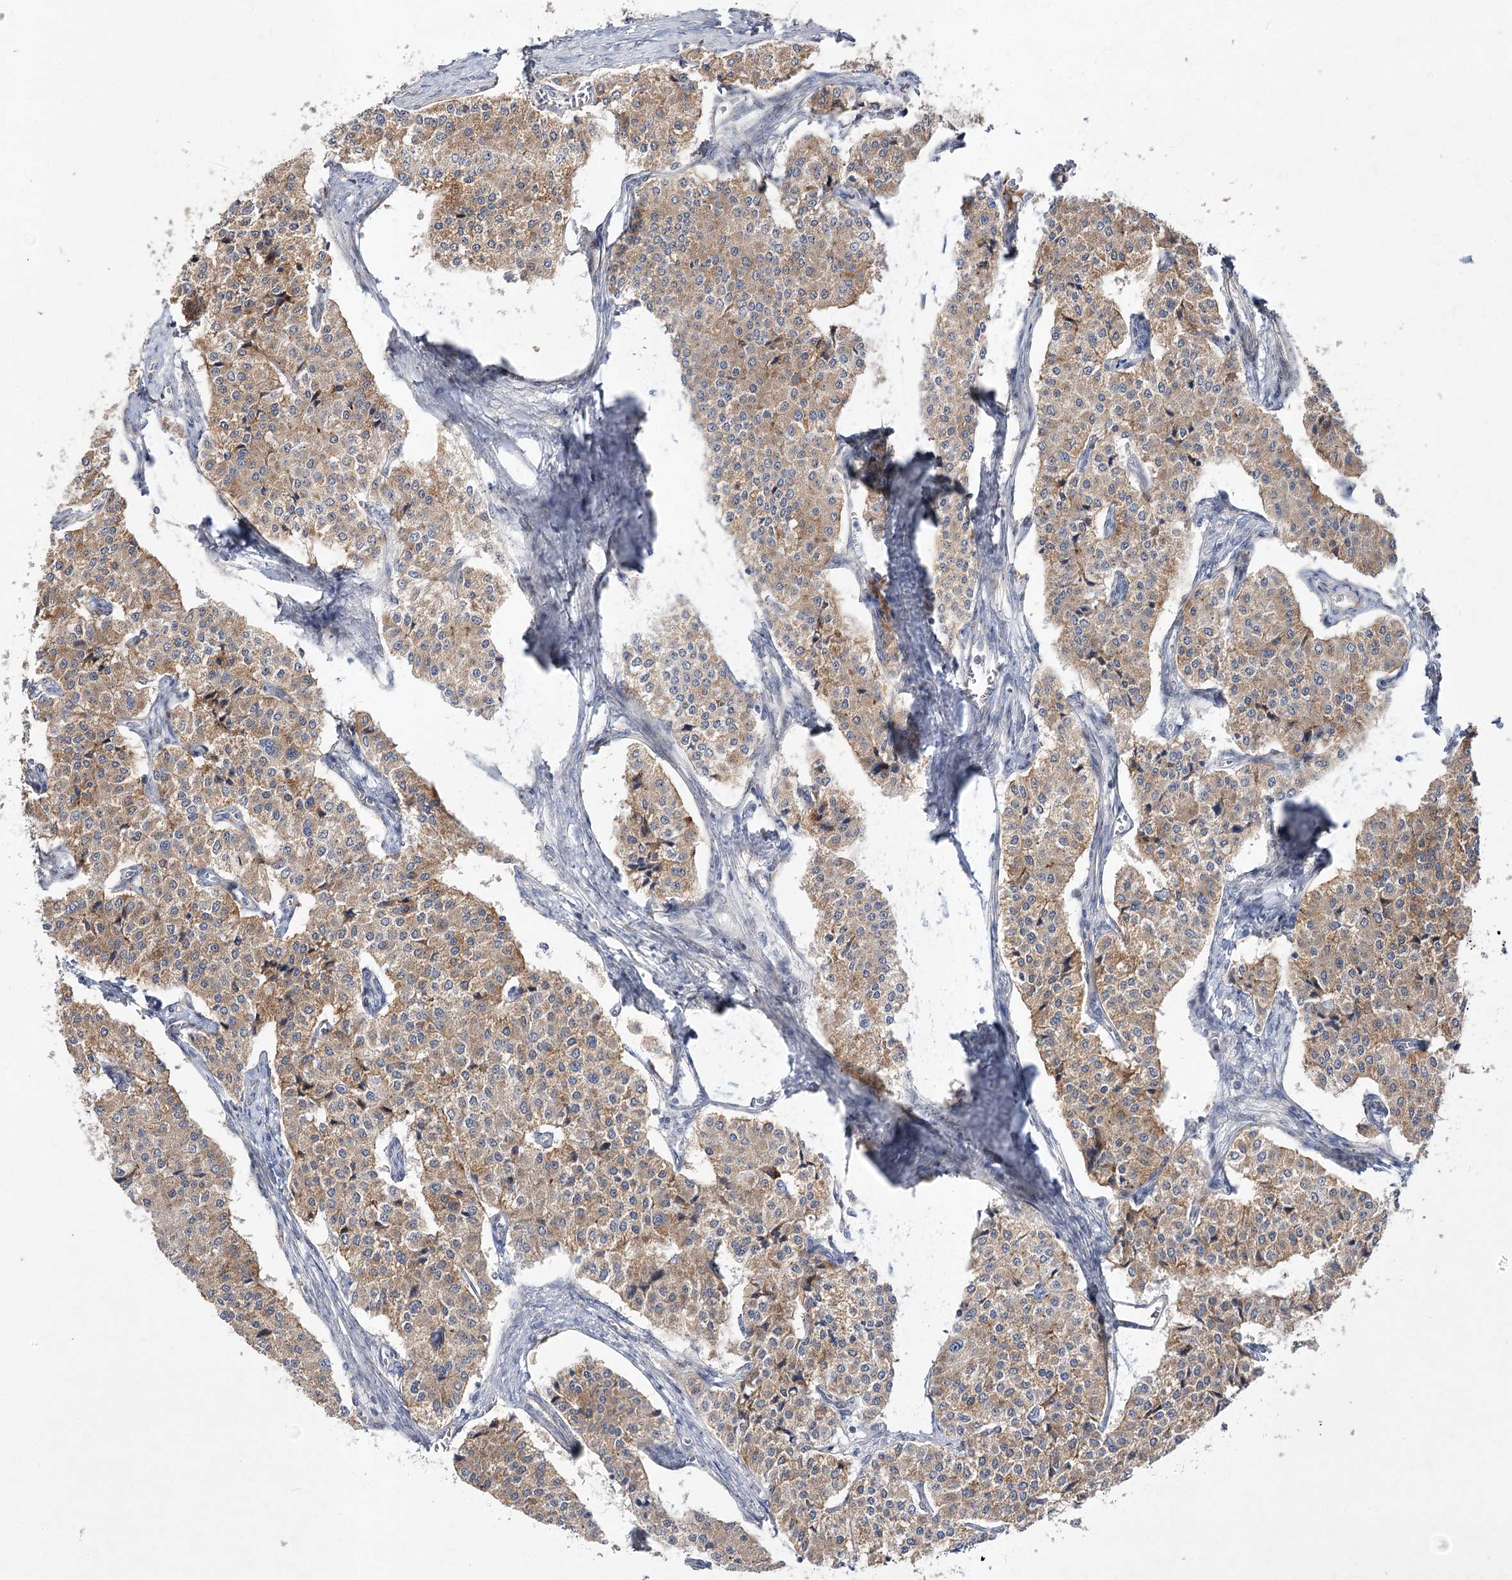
{"staining": {"intensity": "weak", "quantity": ">75%", "location": "cytoplasmic/membranous"}, "tissue": "carcinoid", "cell_type": "Tumor cells", "image_type": "cancer", "snomed": [{"axis": "morphology", "description": "Carcinoid, malignant, NOS"}, {"axis": "topography", "description": "Colon"}], "caption": "This is an image of IHC staining of carcinoid, which shows weak positivity in the cytoplasmic/membranous of tumor cells.", "gene": "ARHGAP32", "patient": {"sex": "female", "age": 52}}